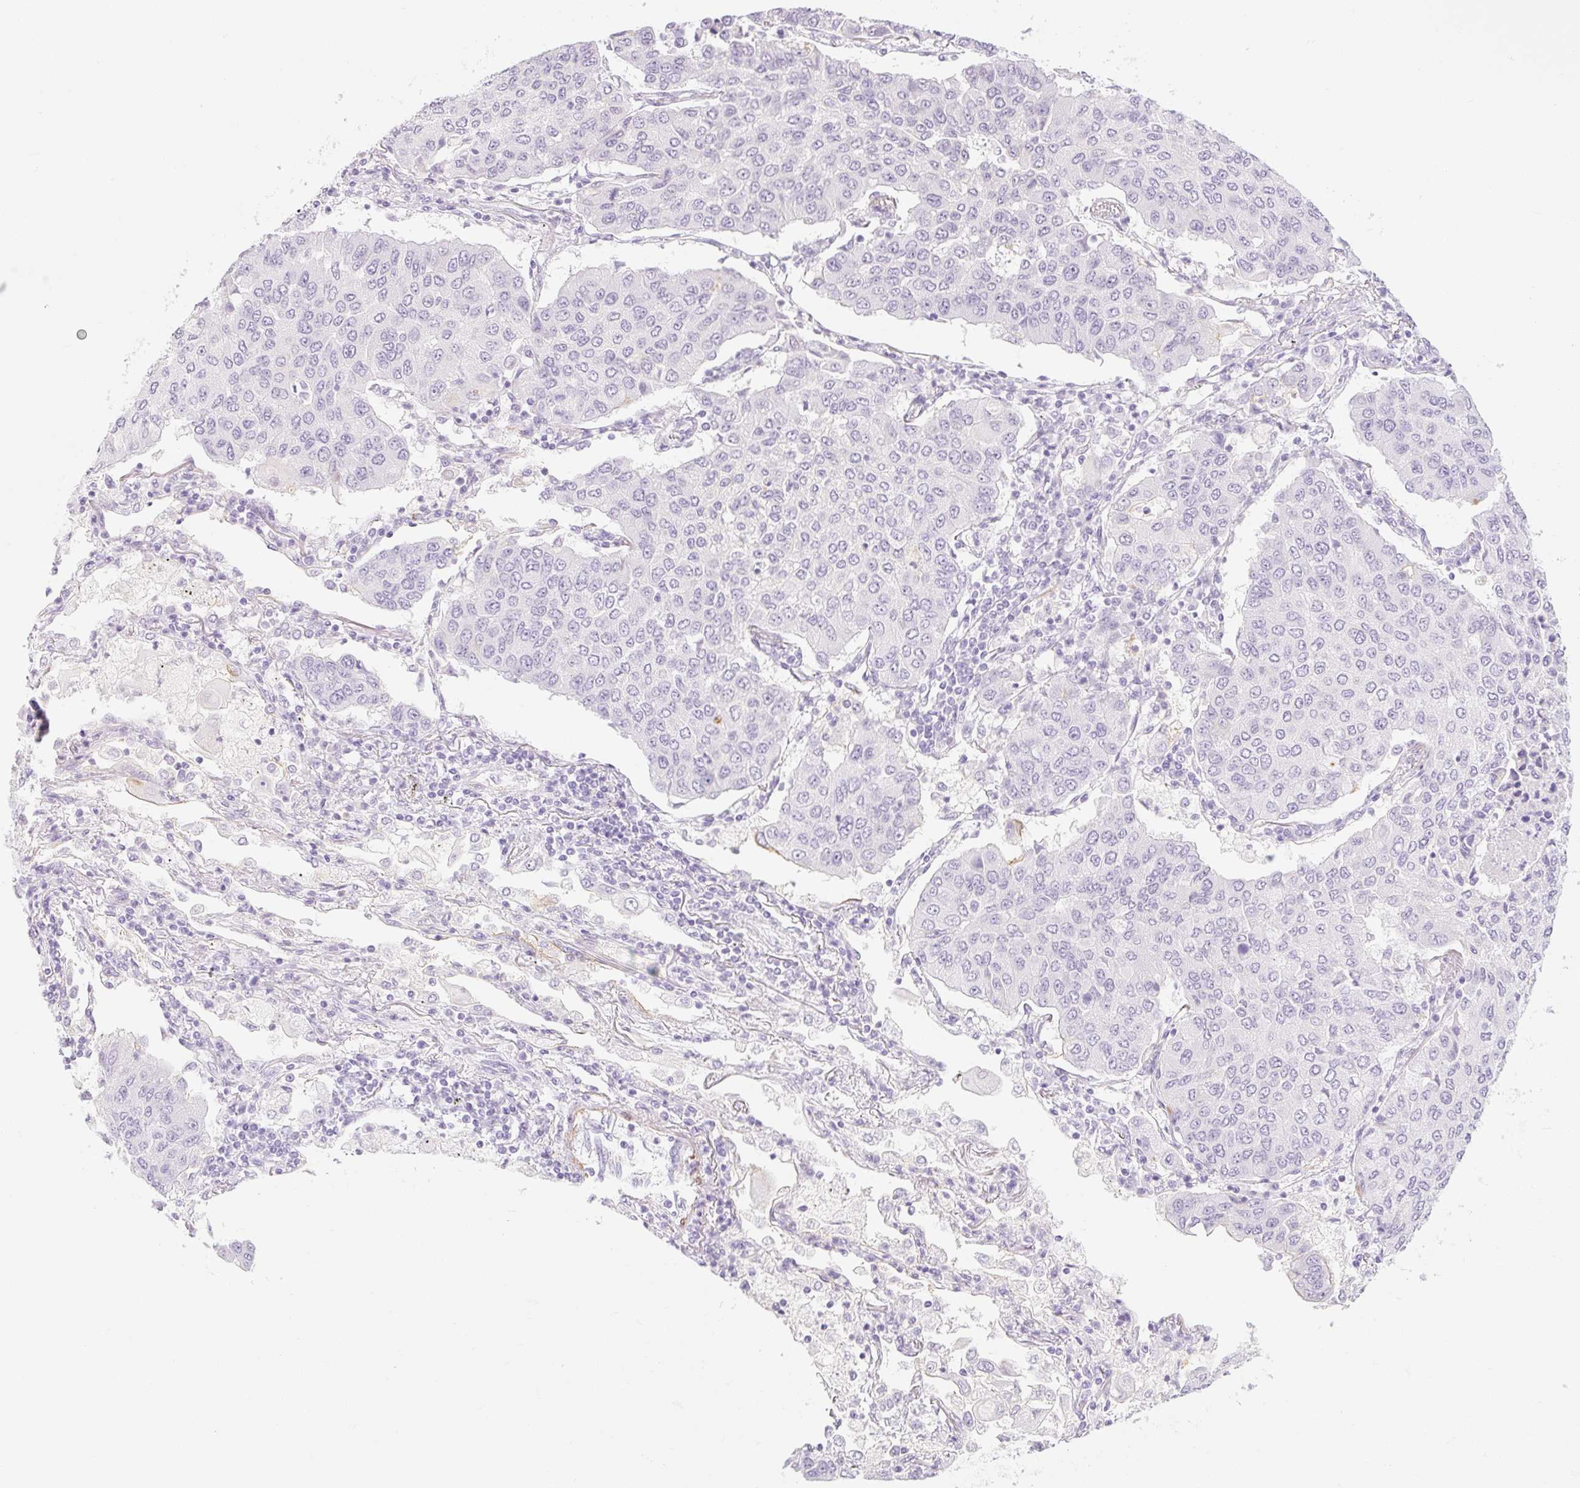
{"staining": {"intensity": "negative", "quantity": "none", "location": "none"}, "tissue": "lung cancer", "cell_type": "Tumor cells", "image_type": "cancer", "snomed": [{"axis": "morphology", "description": "Squamous cell carcinoma, NOS"}, {"axis": "topography", "description": "Lung"}], "caption": "DAB immunohistochemical staining of squamous cell carcinoma (lung) displays no significant positivity in tumor cells.", "gene": "TAF1L", "patient": {"sex": "male", "age": 74}}